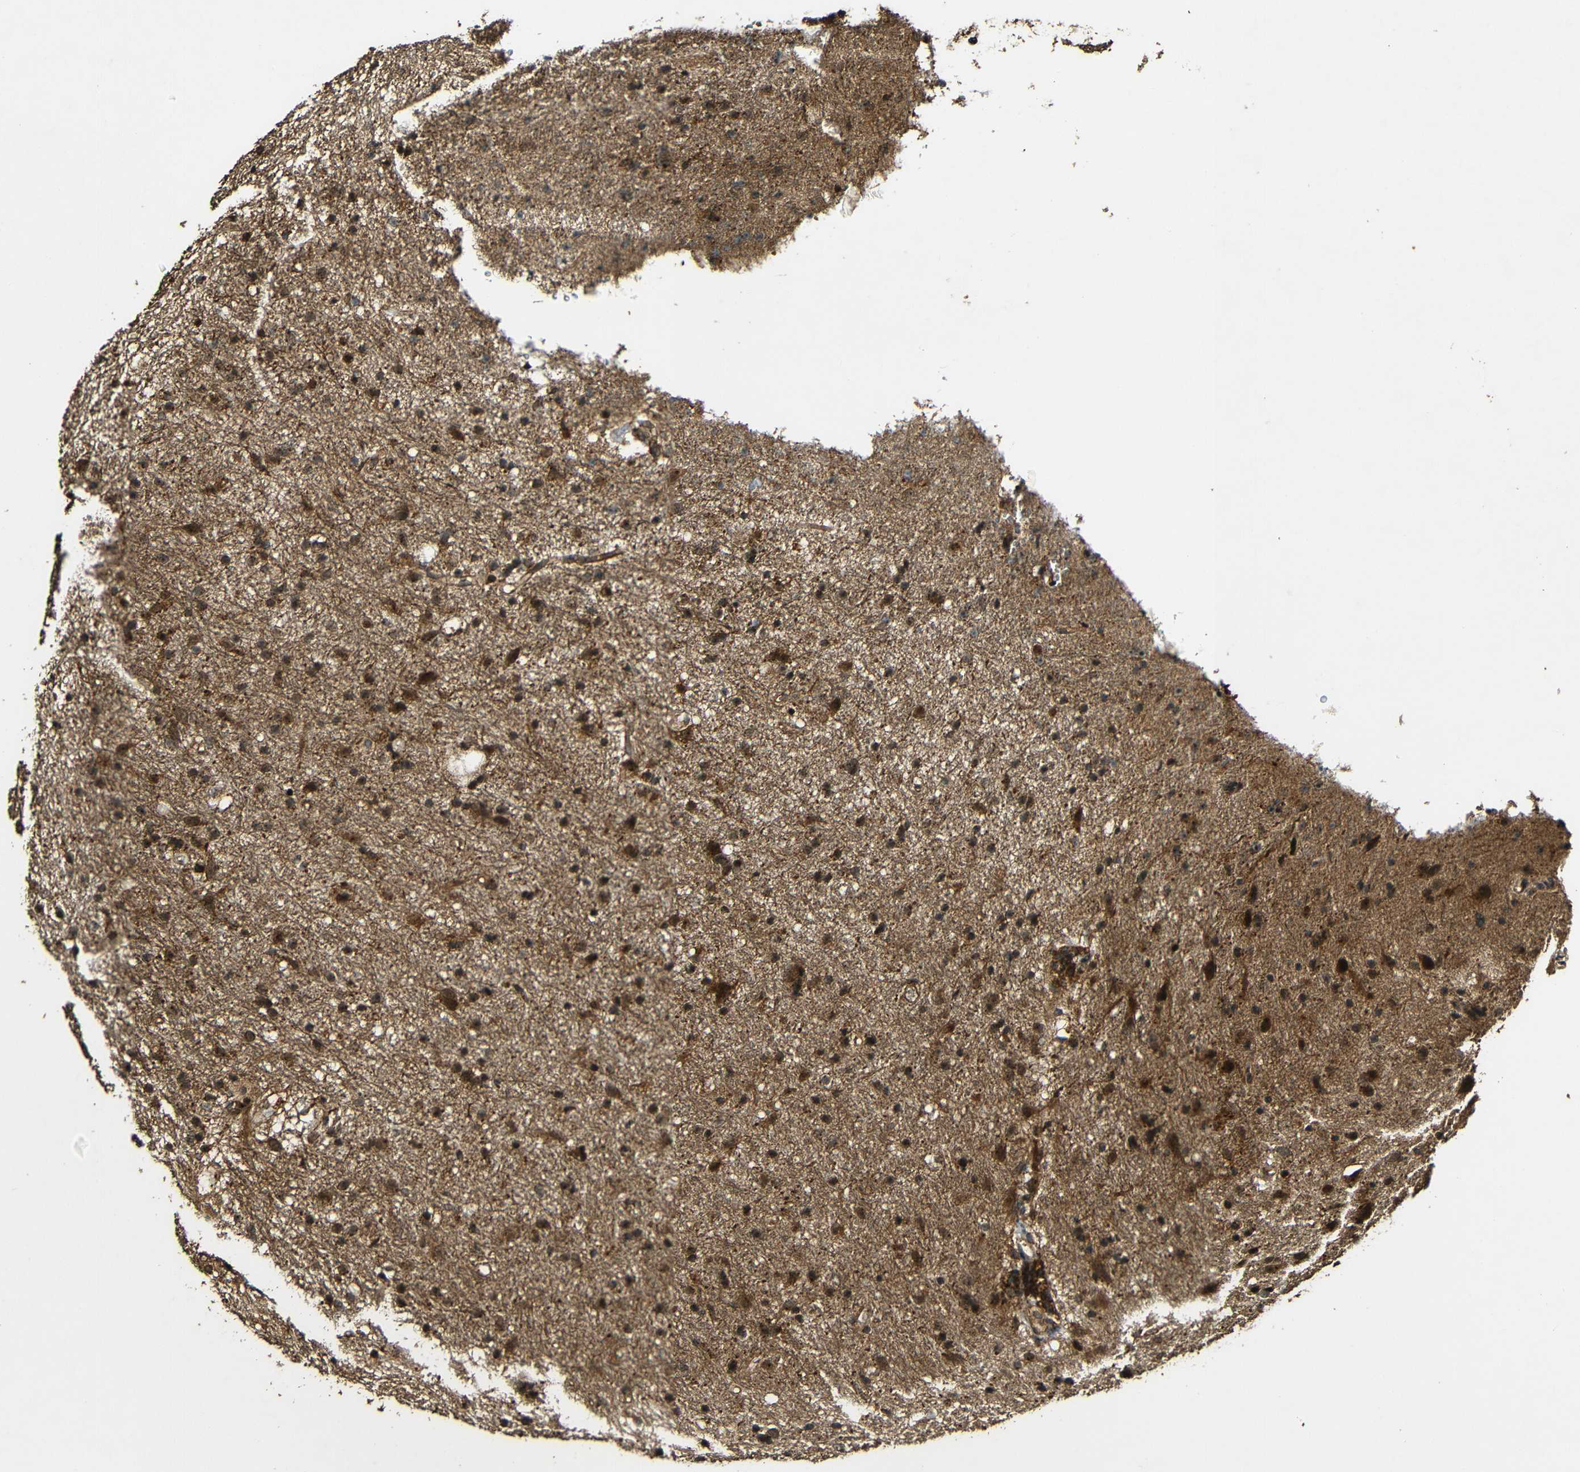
{"staining": {"intensity": "moderate", "quantity": ">75%", "location": "cytoplasmic/membranous"}, "tissue": "glioma", "cell_type": "Tumor cells", "image_type": "cancer", "snomed": [{"axis": "morphology", "description": "Glioma, malignant, Low grade"}, {"axis": "topography", "description": "Brain"}], "caption": "Immunohistochemistry (IHC) (DAB) staining of human glioma reveals moderate cytoplasmic/membranous protein expression in about >75% of tumor cells.", "gene": "CASP8", "patient": {"sex": "male", "age": 77}}